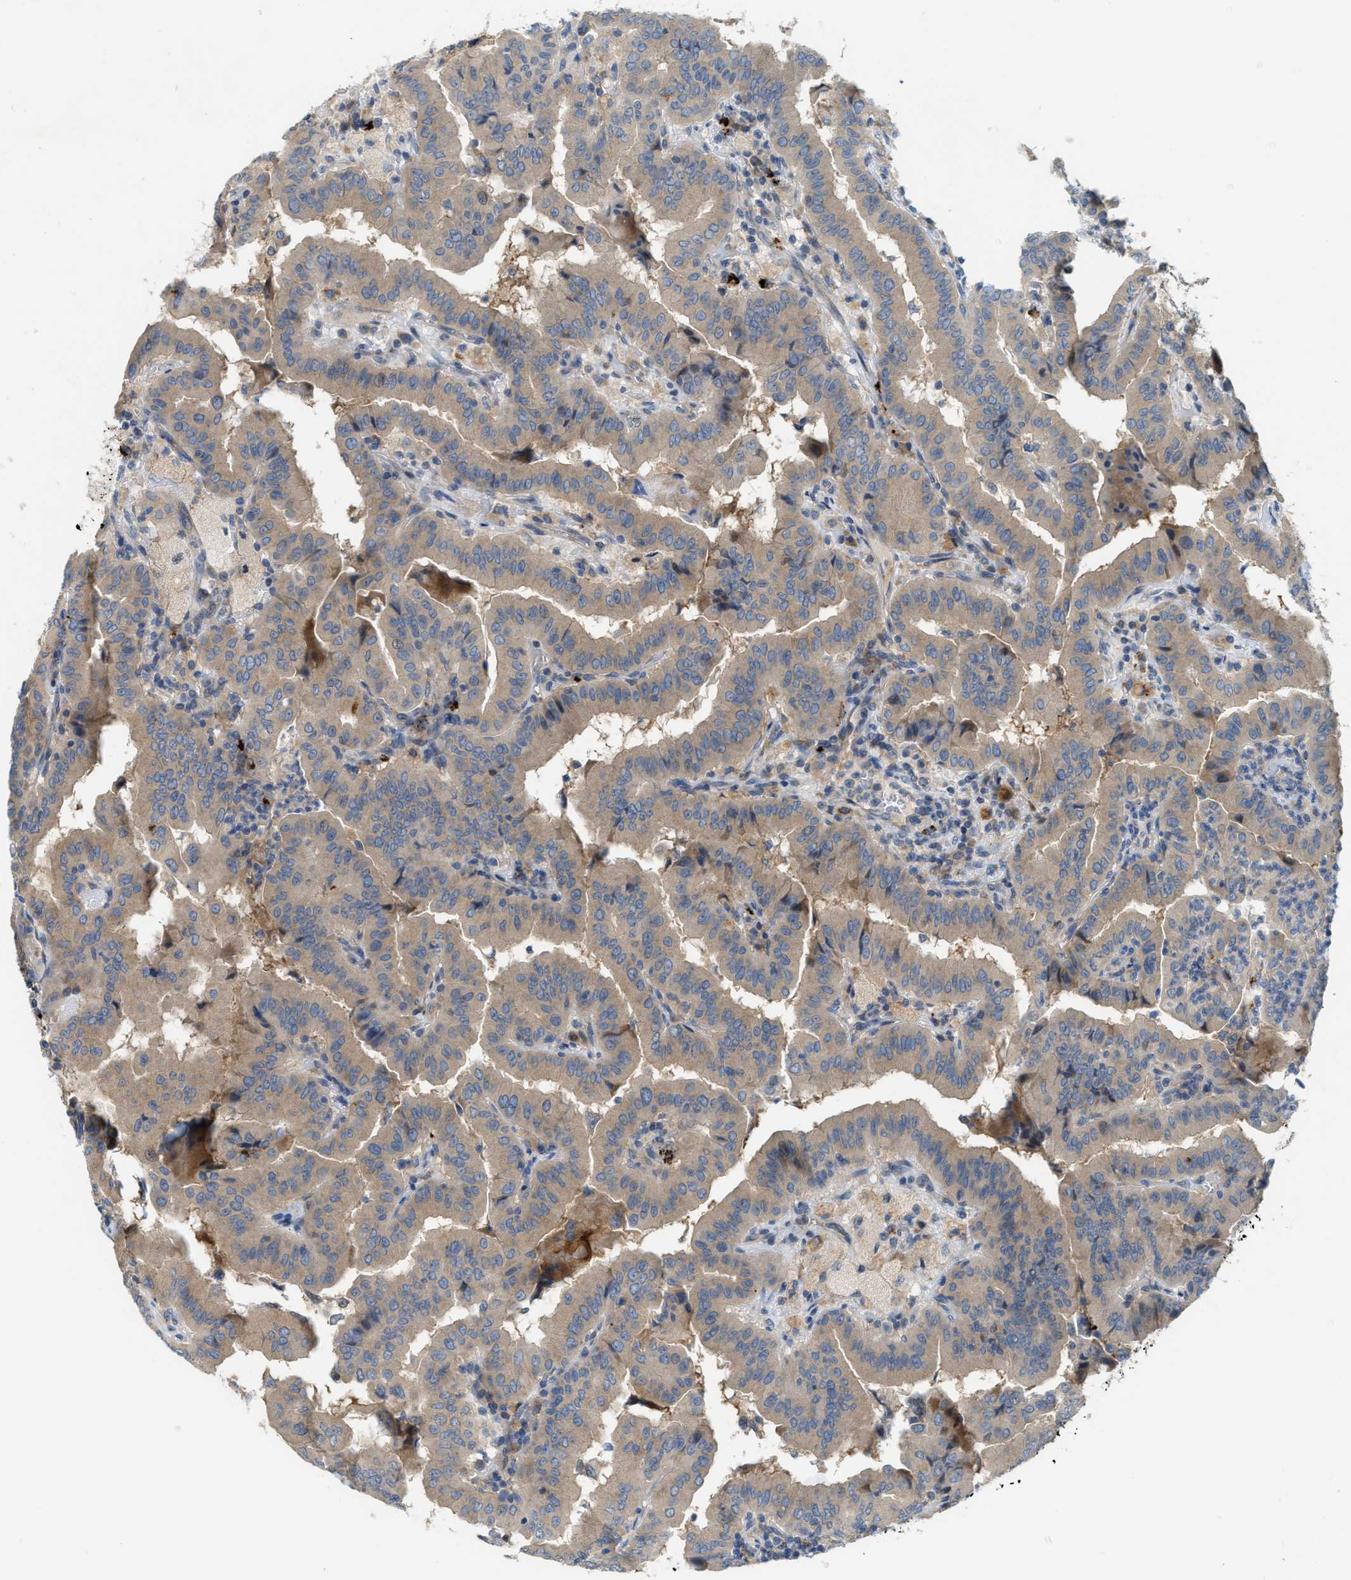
{"staining": {"intensity": "weak", "quantity": ">75%", "location": "cytoplasmic/membranous"}, "tissue": "thyroid cancer", "cell_type": "Tumor cells", "image_type": "cancer", "snomed": [{"axis": "morphology", "description": "Papillary adenocarcinoma, NOS"}, {"axis": "topography", "description": "Thyroid gland"}], "caption": "Tumor cells reveal weak cytoplasmic/membranous staining in about >75% of cells in thyroid cancer.", "gene": "KLHDC10", "patient": {"sex": "male", "age": 33}}